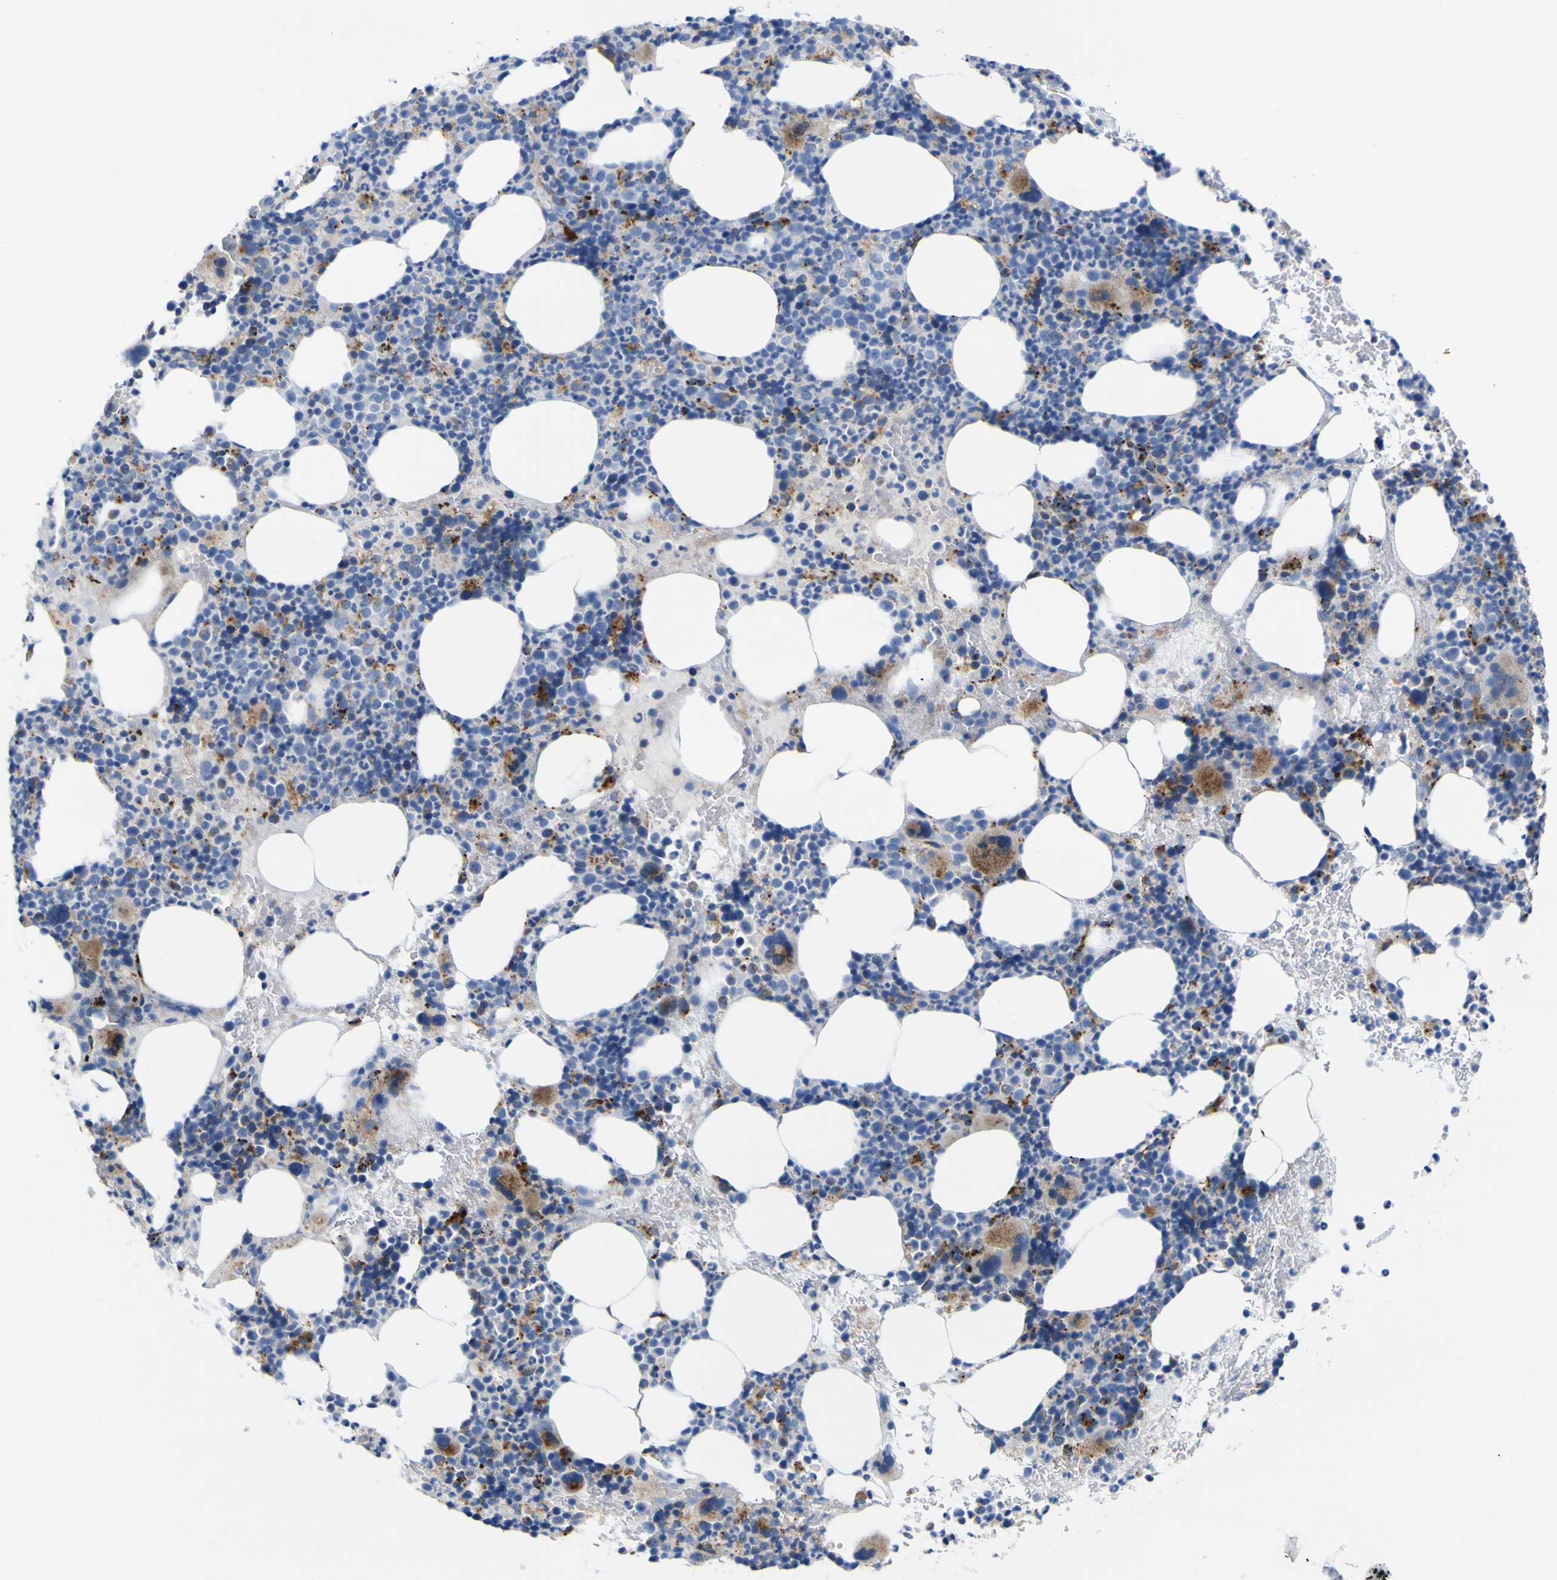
{"staining": {"intensity": "moderate", "quantity": "<25%", "location": "cytoplasmic/membranous"}, "tissue": "bone marrow", "cell_type": "Hematopoietic cells", "image_type": "normal", "snomed": [{"axis": "morphology", "description": "Normal tissue, NOS"}, {"axis": "morphology", "description": "Inflammation, NOS"}, {"axis": "topography", "description": "Bone marrow"}], "caption": "A histopathology image showing moderate cytoplasmic/membranous staining in approximately <25% of hematopoietic cells in benign bone marrow, as visualized by brown immunohistochemical staining.", "gene": "PTPRF", "patient": {"sex": "male", "age": 73}}